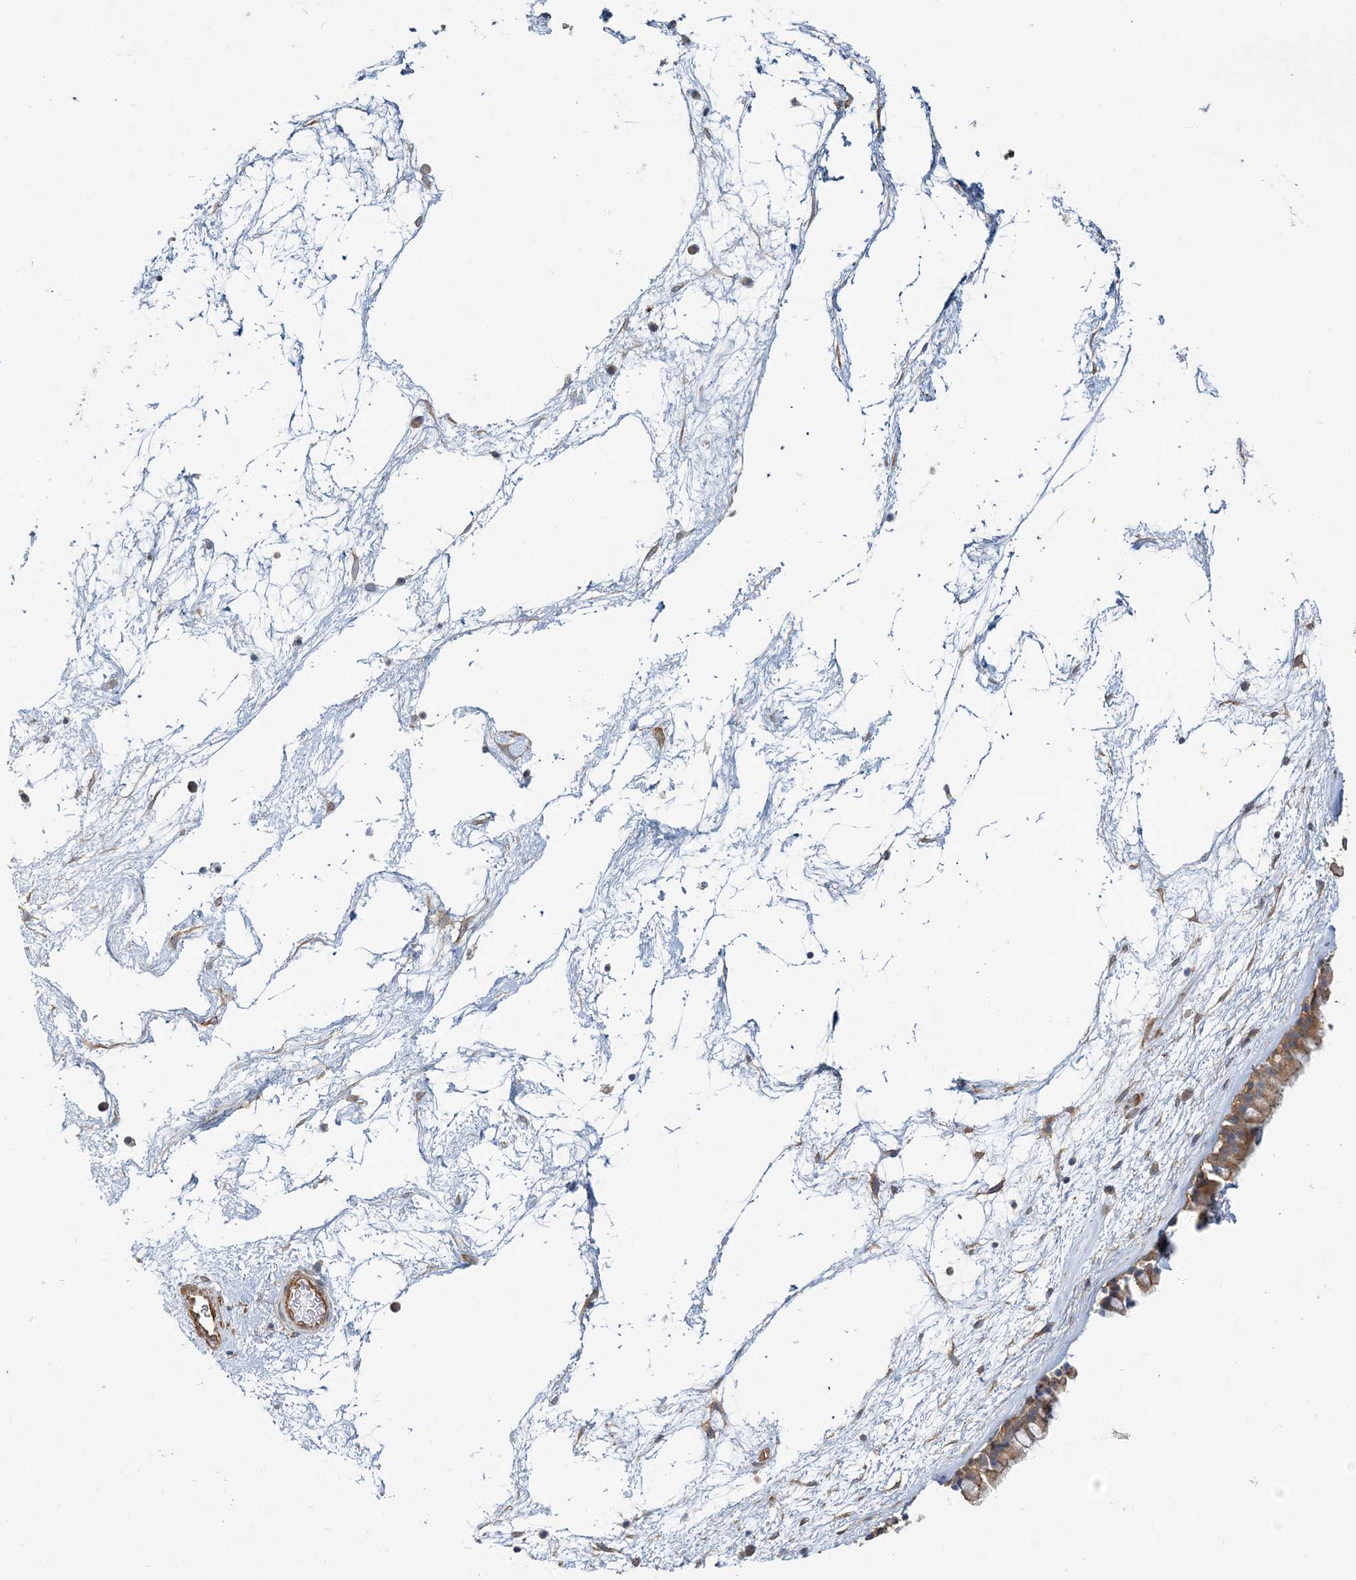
{"staining": {"intensity": "weak", "quantity": ">75%", "location": "cytoplasmic/membranous"}, "tissue": "nasopharynx", "cell_type": "Respiratory epithelial cells", "image_type": "normal", "snomed": [{"axis": "morphology", "description": "Normal tissue, NOS"}, {"axis": "morphology", "description": "Inflammation, NOS"}, {"axis": "topography", "description": "Nasopharynx"}], "caption": "Respiratory epithelial cells show low levels of weak cytoplasmic/membranous positivity in about >75% of cells in normal human nasopharynx. Nuclei are stained in blue.", "gene": "MAT2B", "patient": {"sex": "male", "age": 48}}